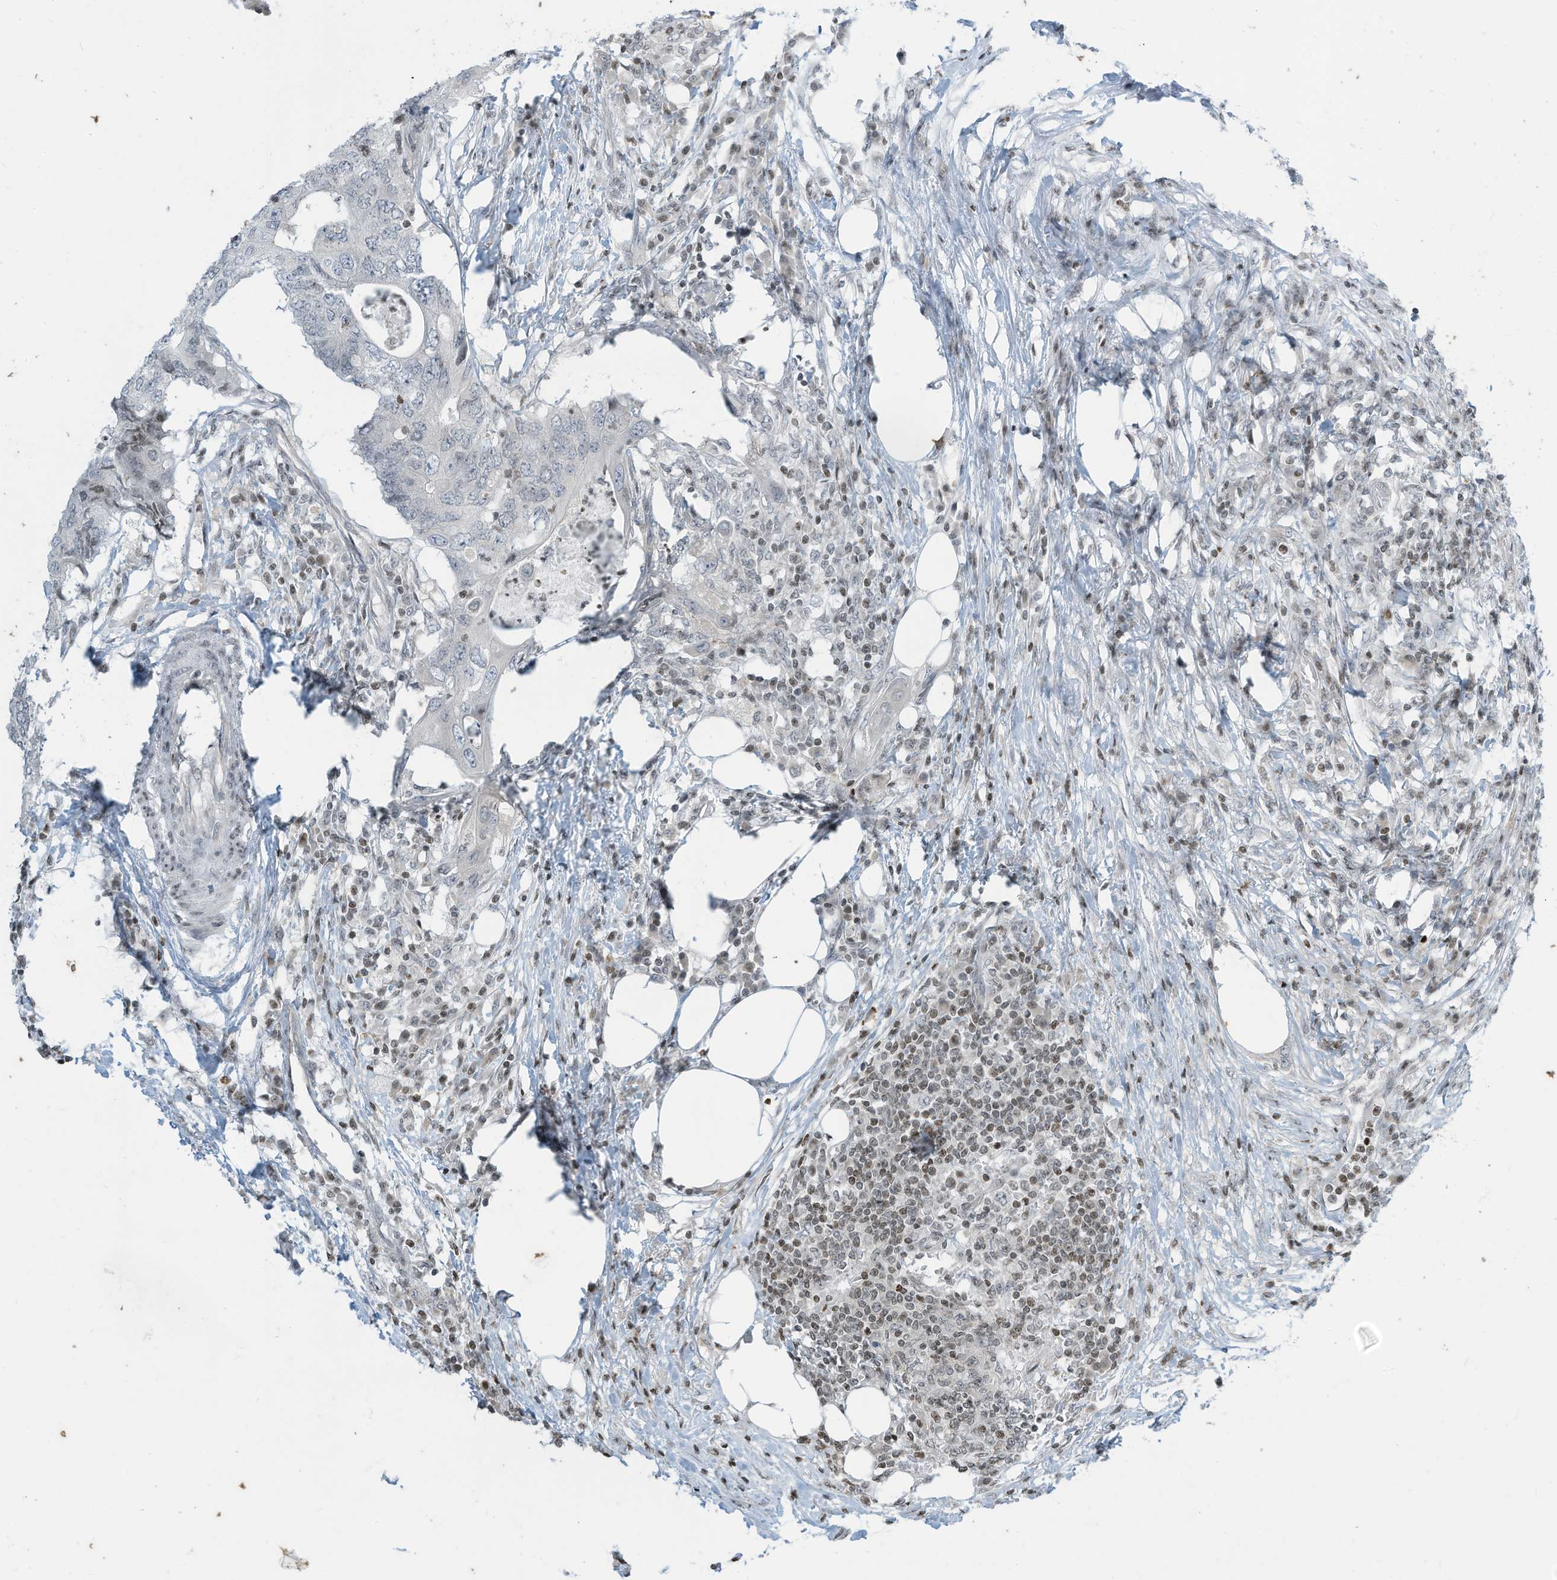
{"staining": {"intensity": "negative", "quantity": "none", "location": "none"}, "tissue": "colorectal cancer", "cell_type": "Tumor cells", "image_type": "cancer", "snomed": [{"axis": "morphology", "description": "Adenocarcinoma, NOS"}, {"axis": "topography", "description": "Colon"}], "caption": "Tumor cells show no significant protein positivity in colorectal cancer (adenocarcinoma).", "gene": "ADI1", "patient": {"sex": "male", "age": 71}}